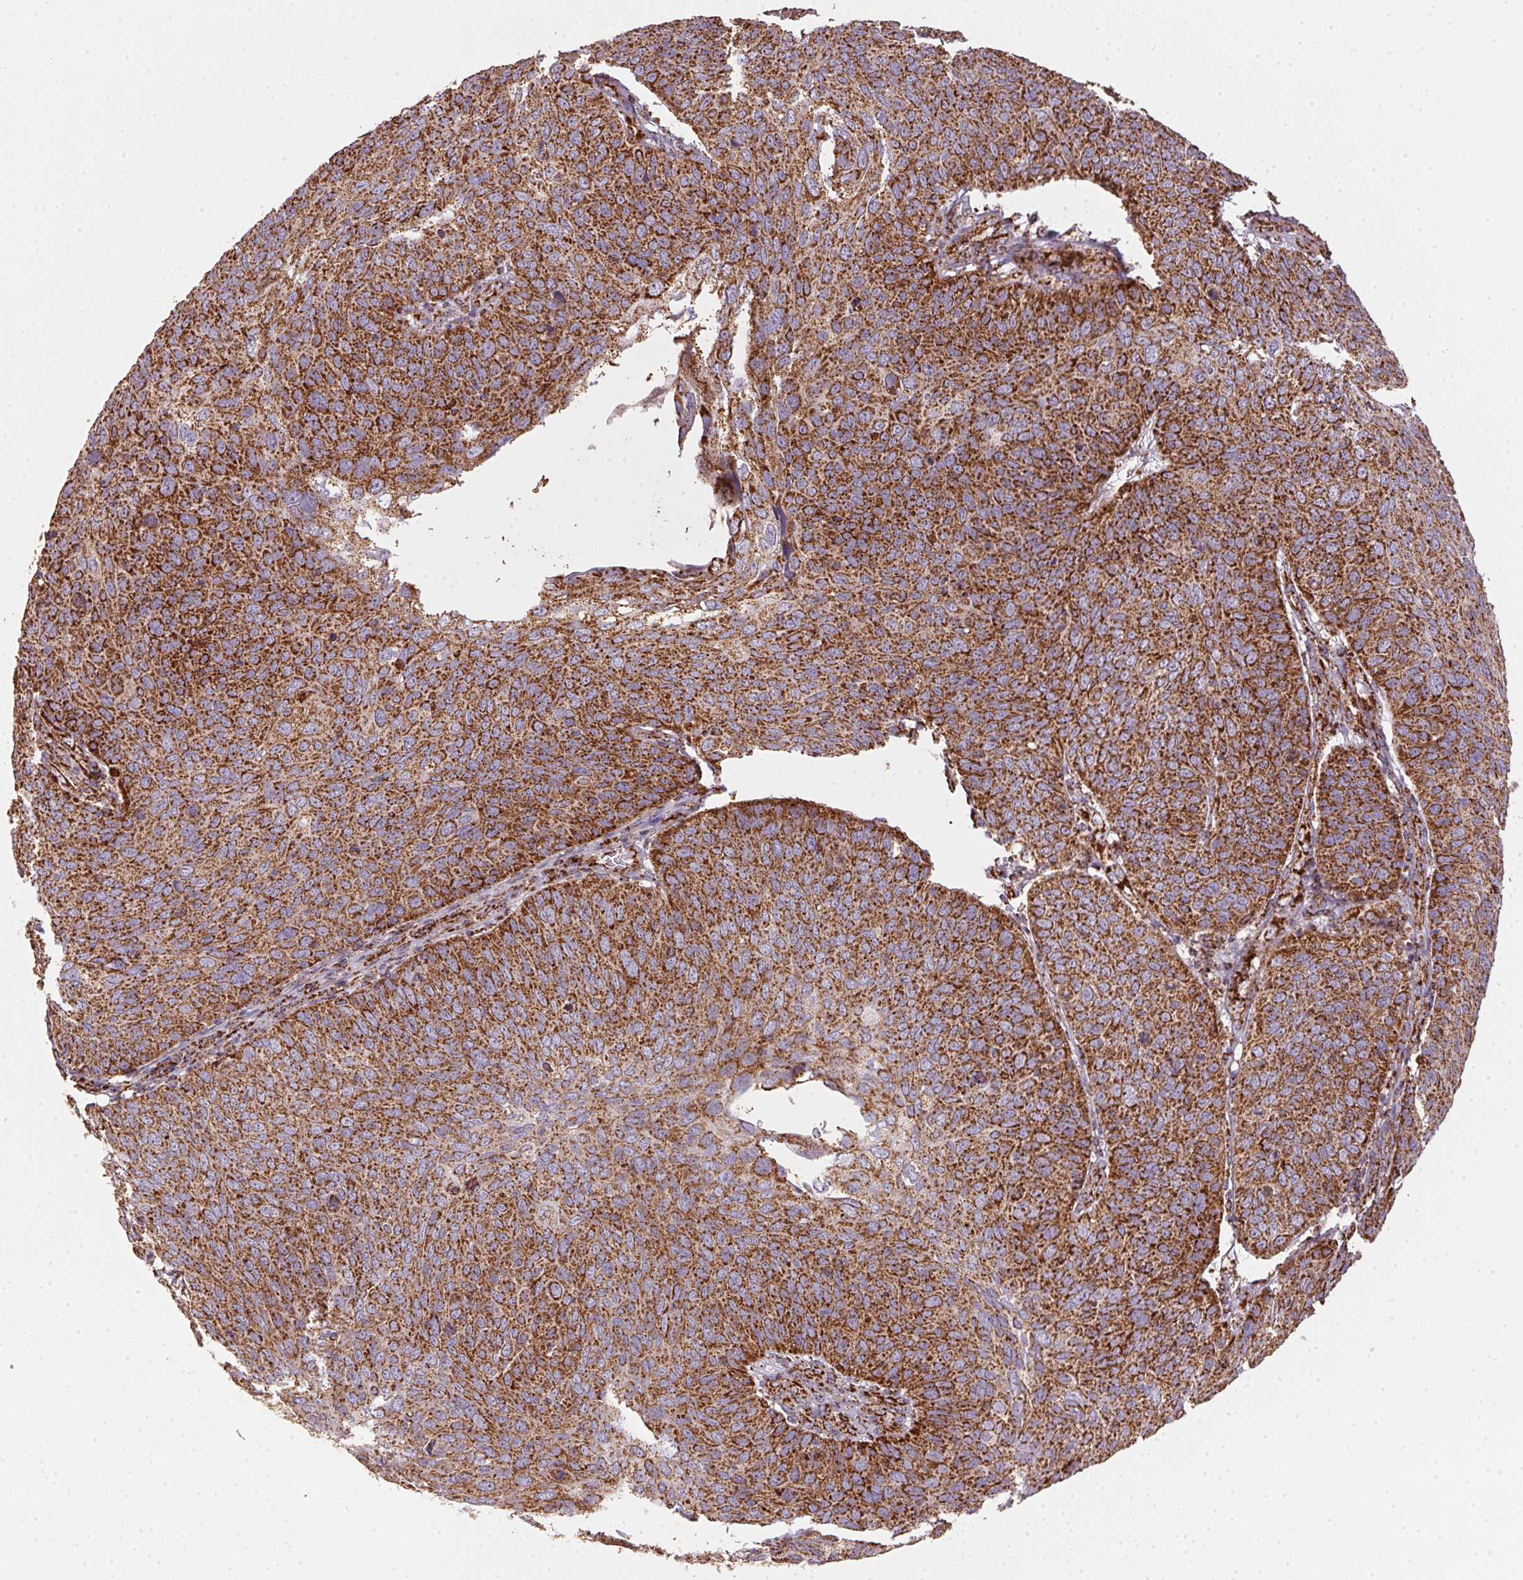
{"staining": {"intensity": "strong", "quantity": ">75%", "location": "cytoplasmic/membranous"}, "tissue": "skin cancer", "cell_type": "Tumor cells", "image_type": "cancer", "snomed": [{"axis": "morphology", "description": "Squamous cell carcinoma, NOS"}, {"axis": "topography", "description": "Skin"}], "caption": "DAB (3,3'-diaminobenzidine) immunohistochemical staining of human skin cancer (squamous cell carcinoma) demonstrates strong cytoplasmic/membranous protein positivity in about >75% of tumor cells.", "gene": "NDUFS2", "patient": {"sex": "male", "age": 87}}